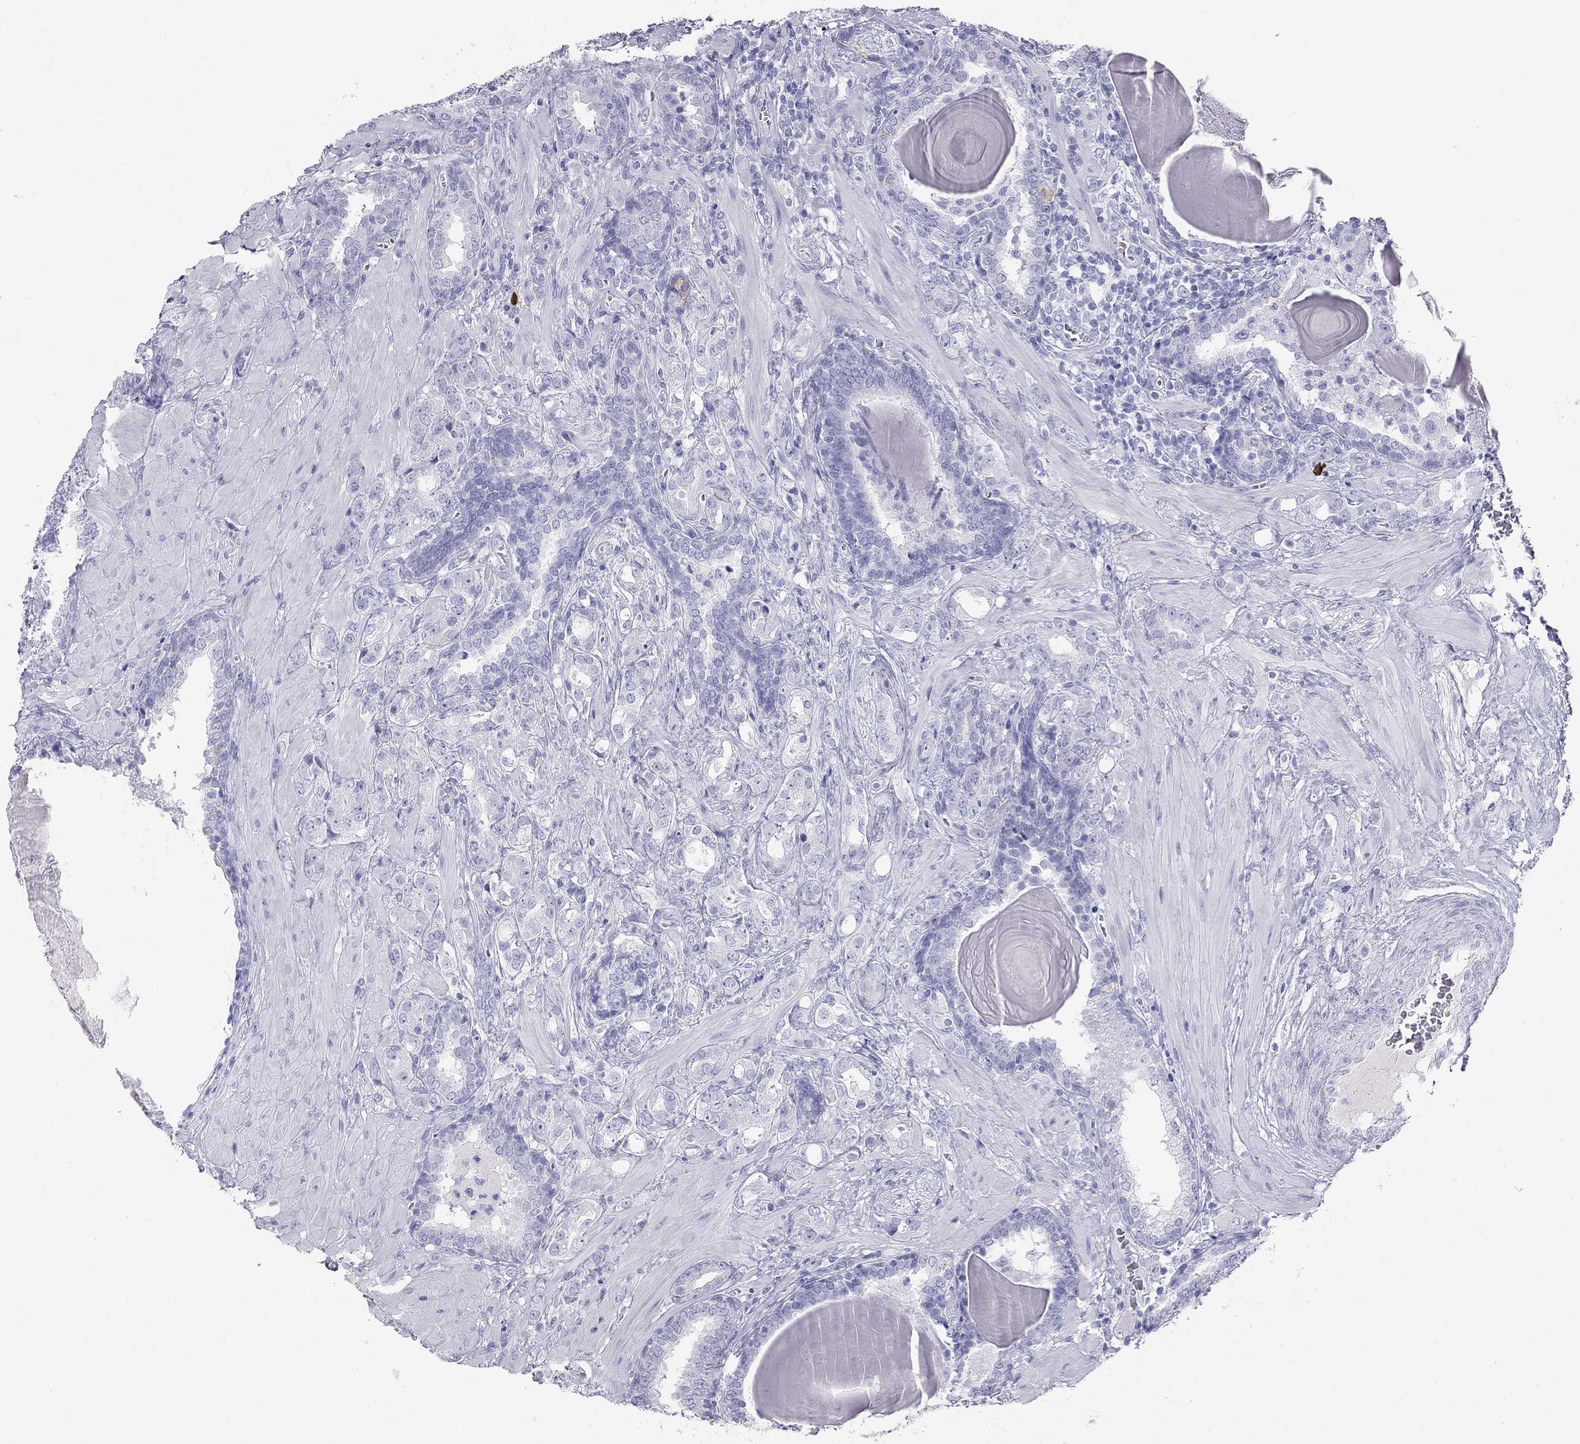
{"staining": {"intensity": "negative", "quantity": "none", "location": "none"}, "tissue": "prostate cancer", "cell_type": "Tumor cells", "image_type": "cancer", "snomed": [{"axis": "morphology", "description": "Adenocarcinoma, NOS"}, {"axis": "topography", "description": "Prostate"}], "caption": "High magnification brightfield microscopy of prostate cancer (adenocarcinoma) stained with DAB (brown) and counterstained with hematoxylin (blue): tumor cells show no significant positivity. (Brightfield microscopy of DAB (3,3'-diaminobenzidine) IHC at high magnification).", "gene": "KLRG1", "patient": {"sex": "male", "age": 57}}